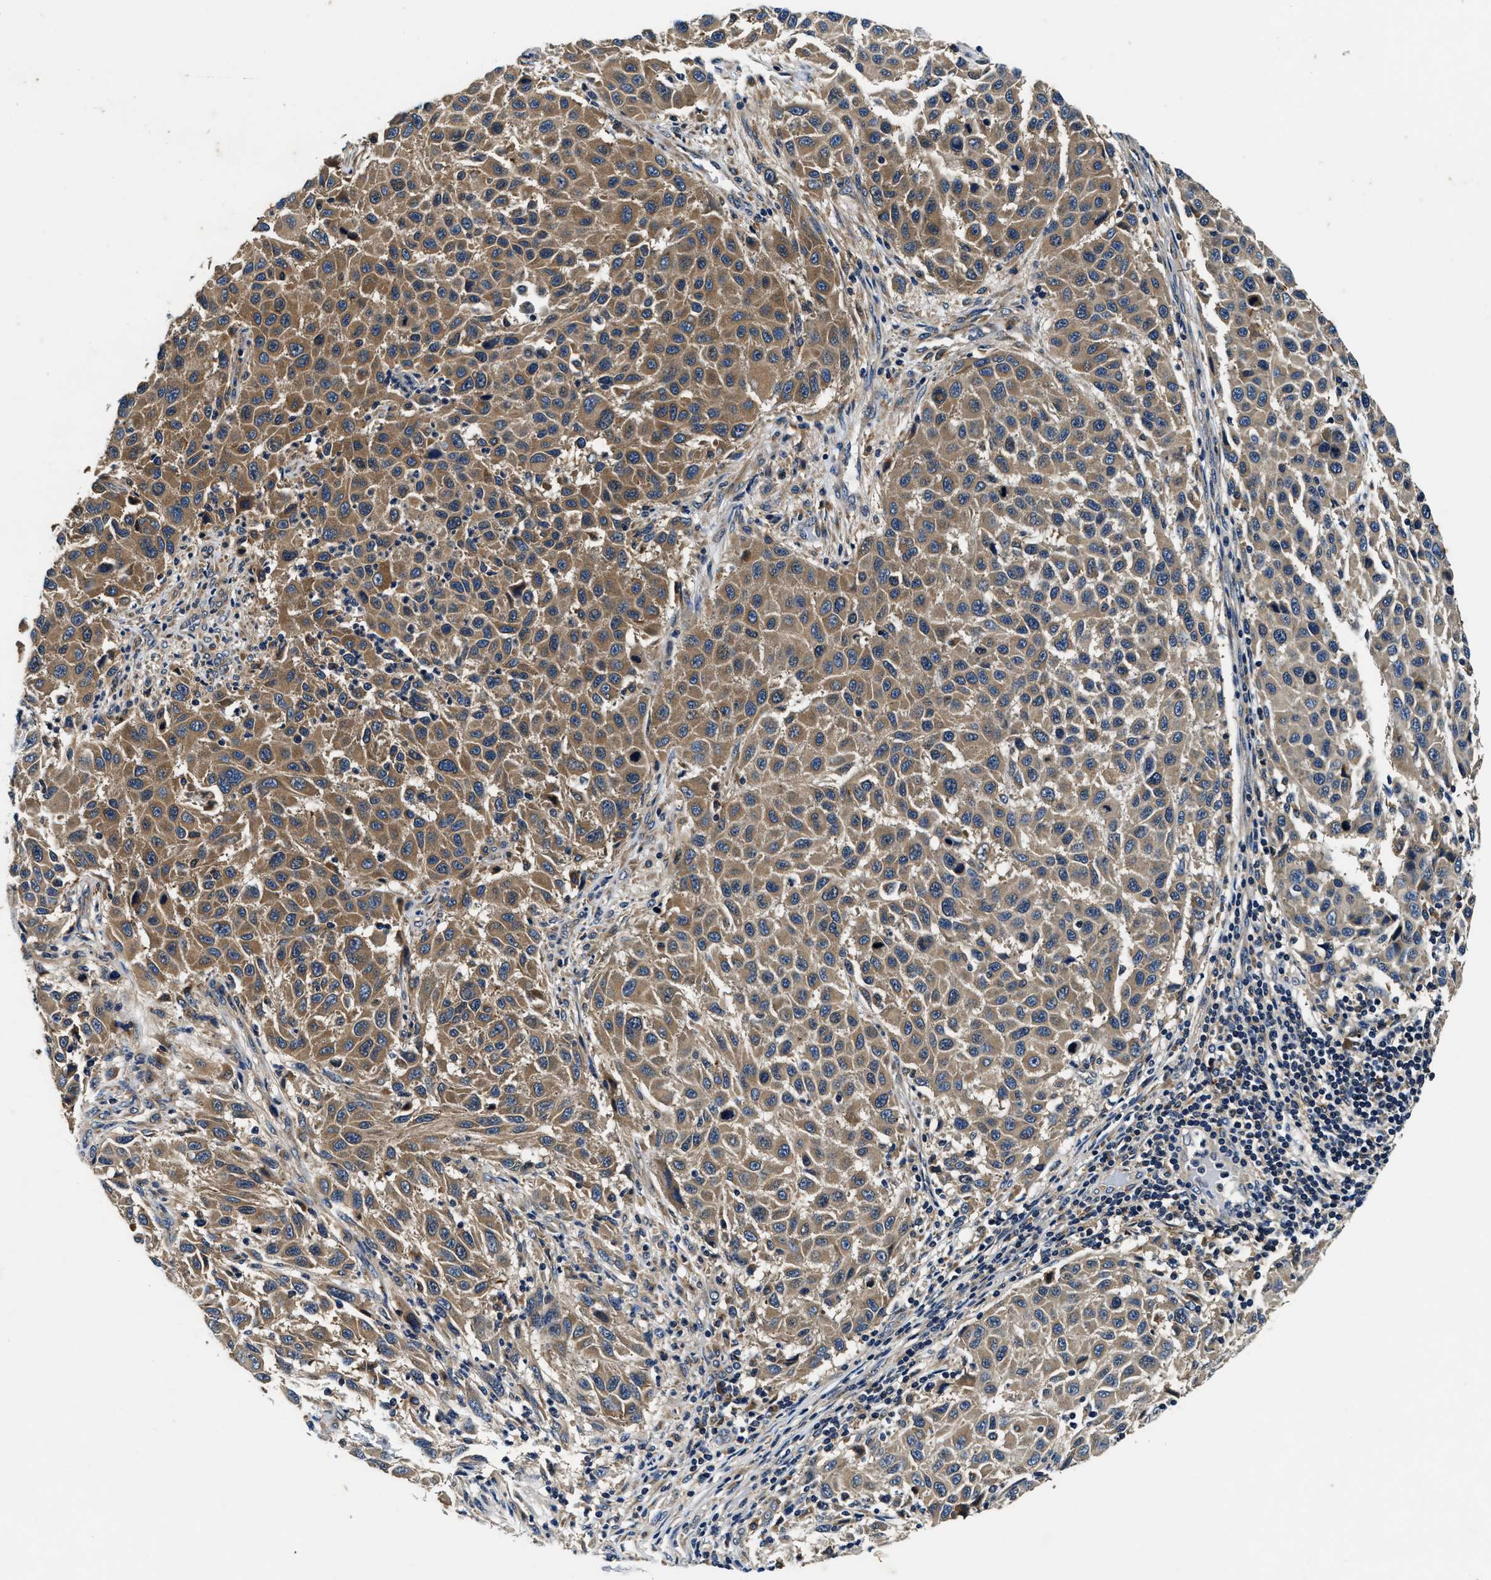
{"staining": {"intensity": "moderate", "quantity": "25%-75%", "location": "cytoplasmic/membranous"}, "tissue": "melanoma", "cell_type": "Tumor cells", "image_type": "cancer", "snomed": [{"axis": "morphology", "description": "Malignant melanoma, Metastatic site"}, {"axis": "topography", "description": "Lymph node"}], "caption": "Protein positivity by immunohistochemistry displays moderate cytoplasmic/membranous staining in about 25%-75% of tumor cells in malignant melanoma (metastatic site).", "gene": "PI4KB", "patient": {"sex": "male", "age": 61}}